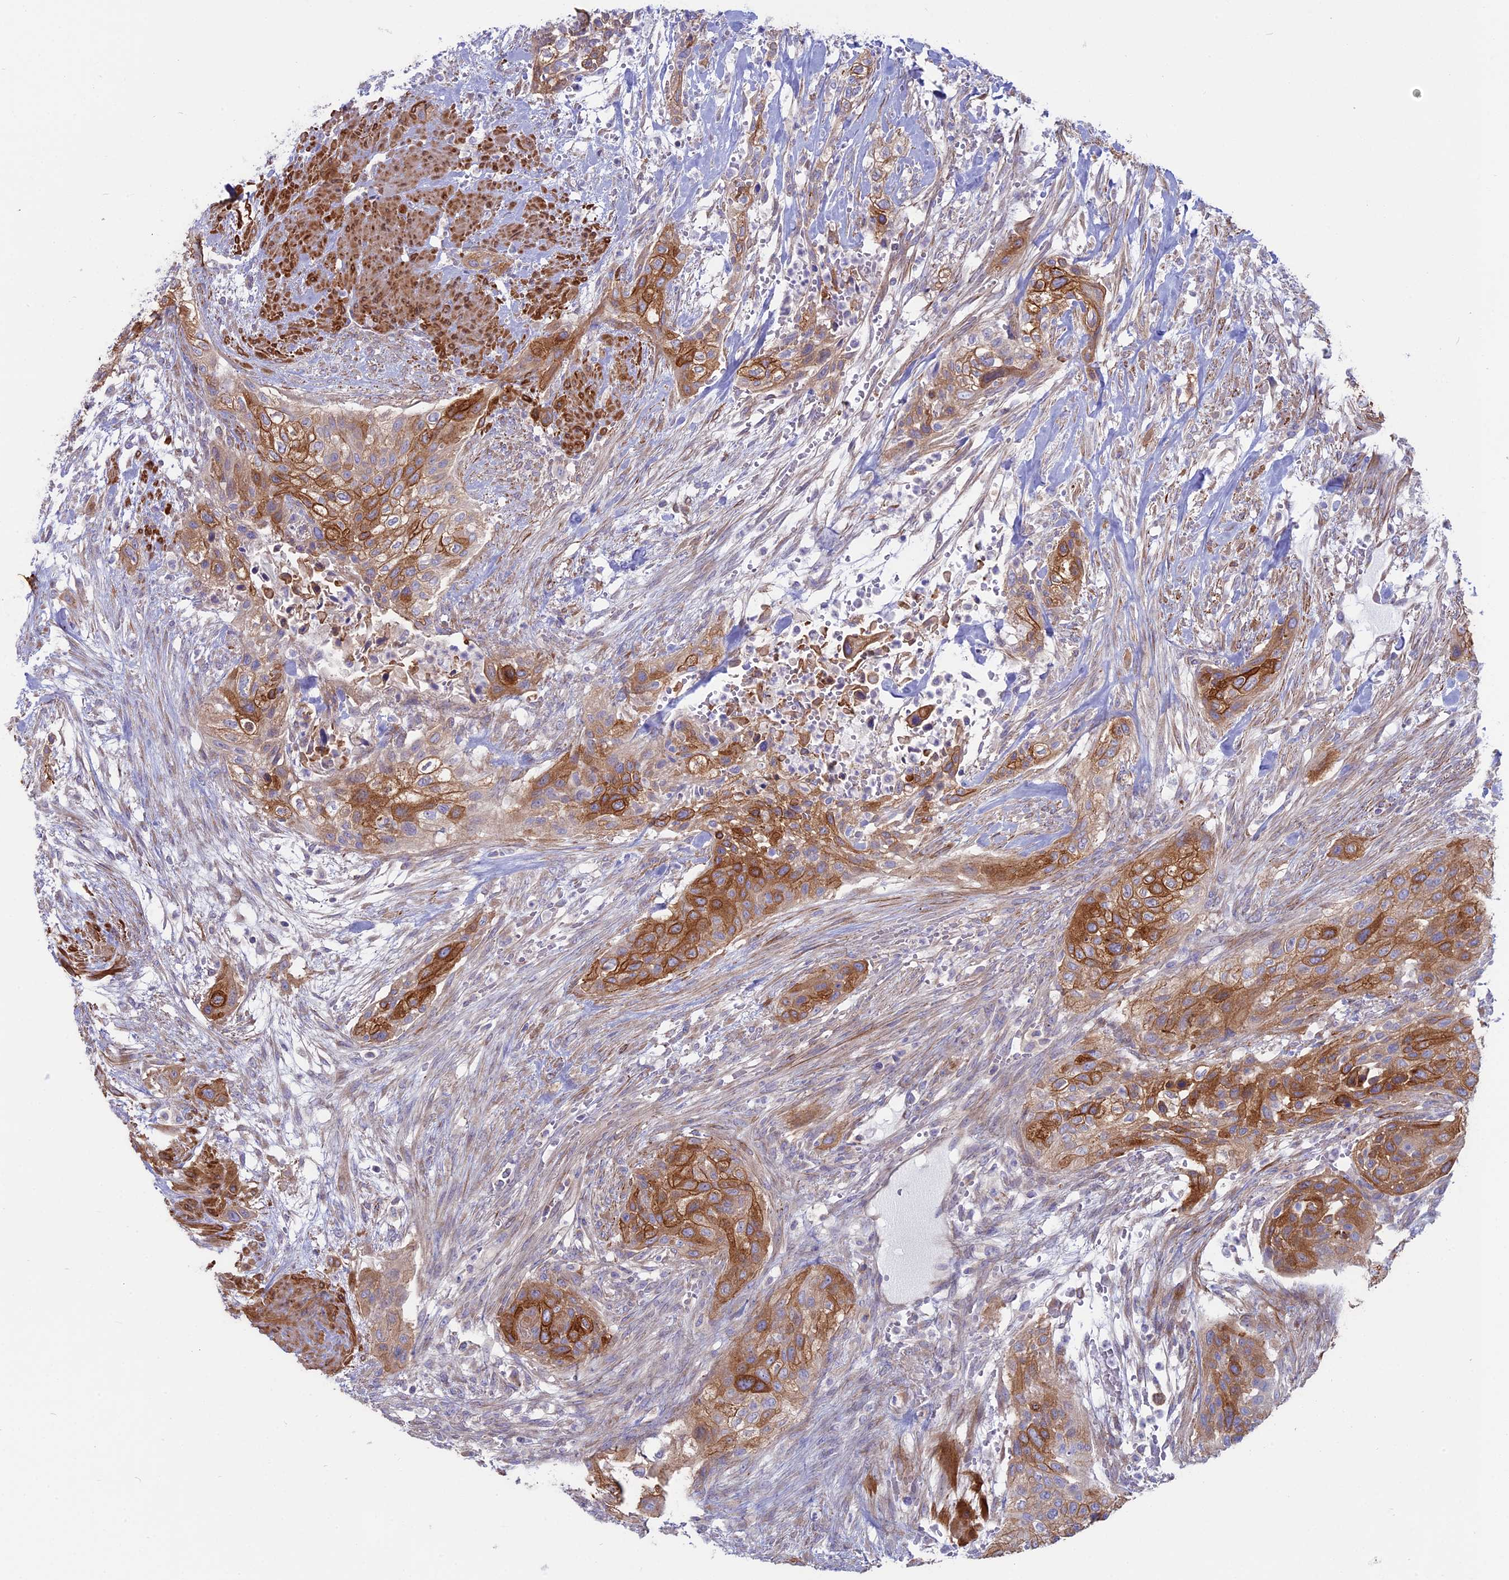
{"staining": {"intensity": "moderate", "quantity": ">75%", "location": "cytoplasmic/membranous"}, "tissue": "urothelial cancer", "cell_type": "Tumor cells", "image_type": "cancer", "snomed": [{"axis": "morphology", "description": "Urothelial carcinoma, High grade"}, {"axis": "topography", "description": "Urinary bladder"}], "caption": "Human urothelial cancer stained with a protein marker reveals moderate staining in tumor cells.", "gene": "MYO5B", "patient": {"sex": "male", "age": 35}}